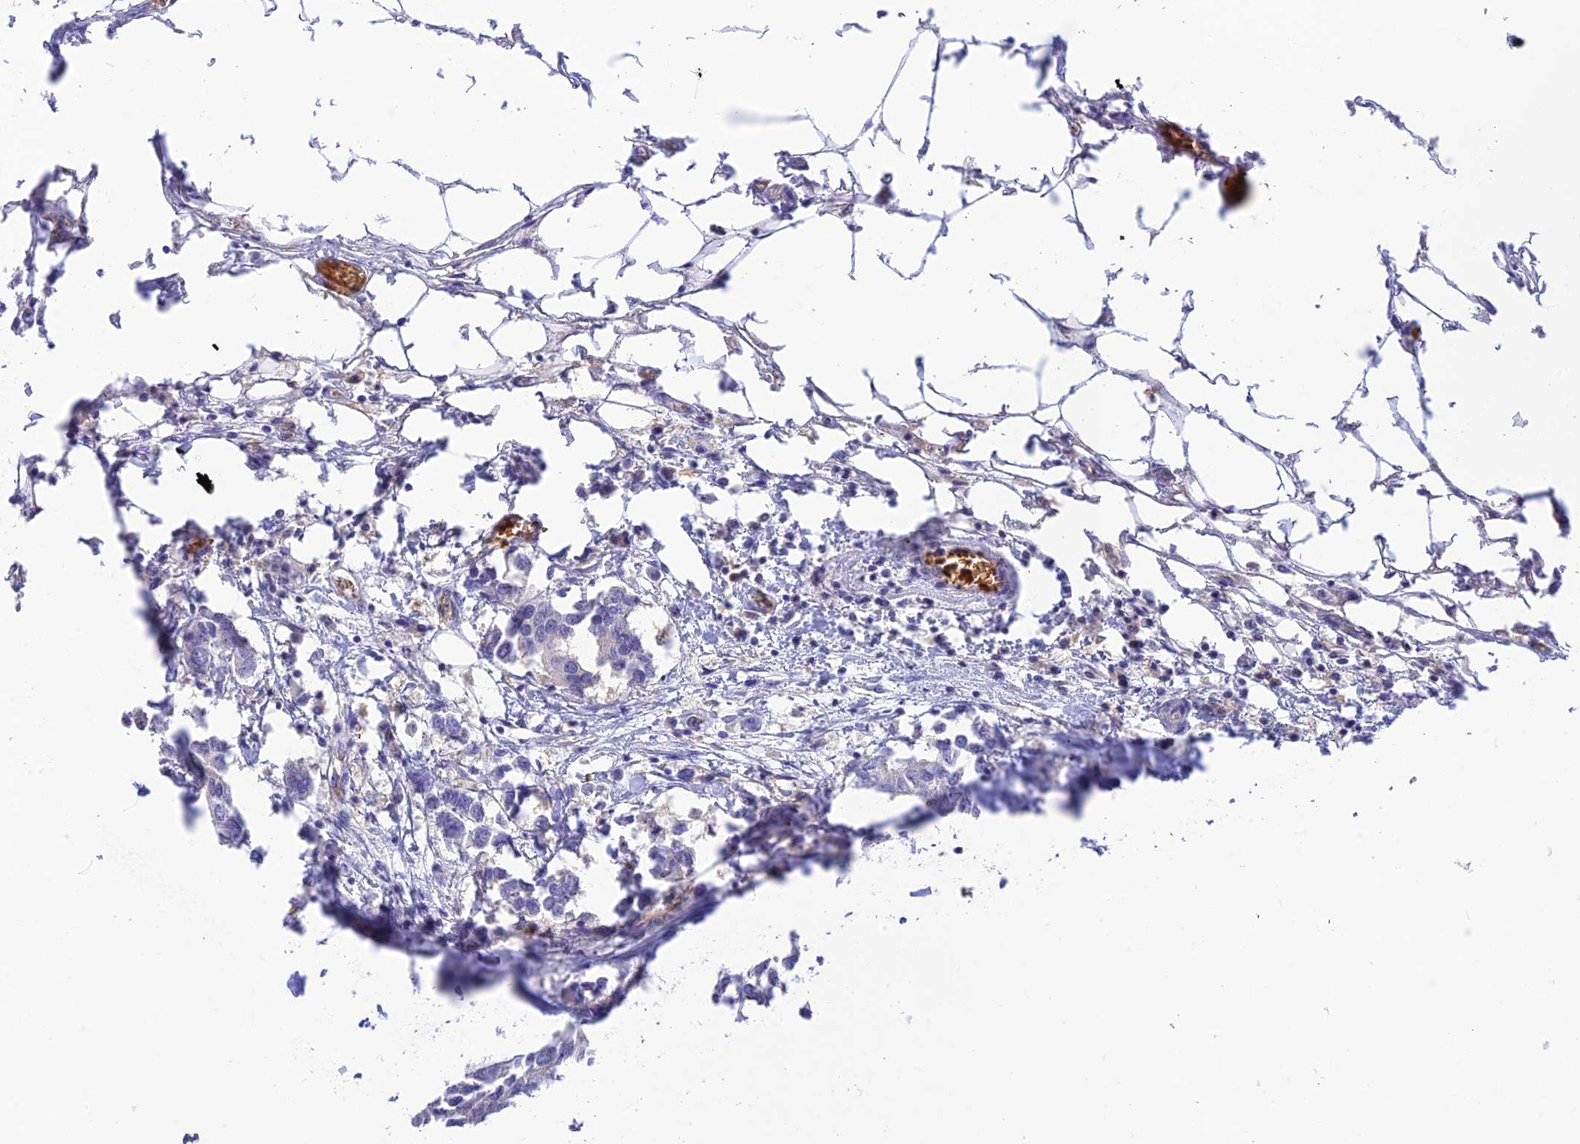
{"staining": {"intensity": "negative", "quantity": "none", "location": "none"}, "tissue": "breast cancer", "cell_type": "Tumor cells", "image_type": "cancer", "snomed": [{"axis": "morphology", "description": "Duct carcinoma"}, {"axis": "topography", "description": "Breast"}], "caption": "Tumor cells show no significant staining in breast cancer (infiltrating ductal carcinoma). (DAB (3,3'-diaminobenzidine) immunohistochemistry visualized using brightfield microscopy, high magnification).", "gene": "HDHD2", "patient": {"sex": "female", "age": 83}}